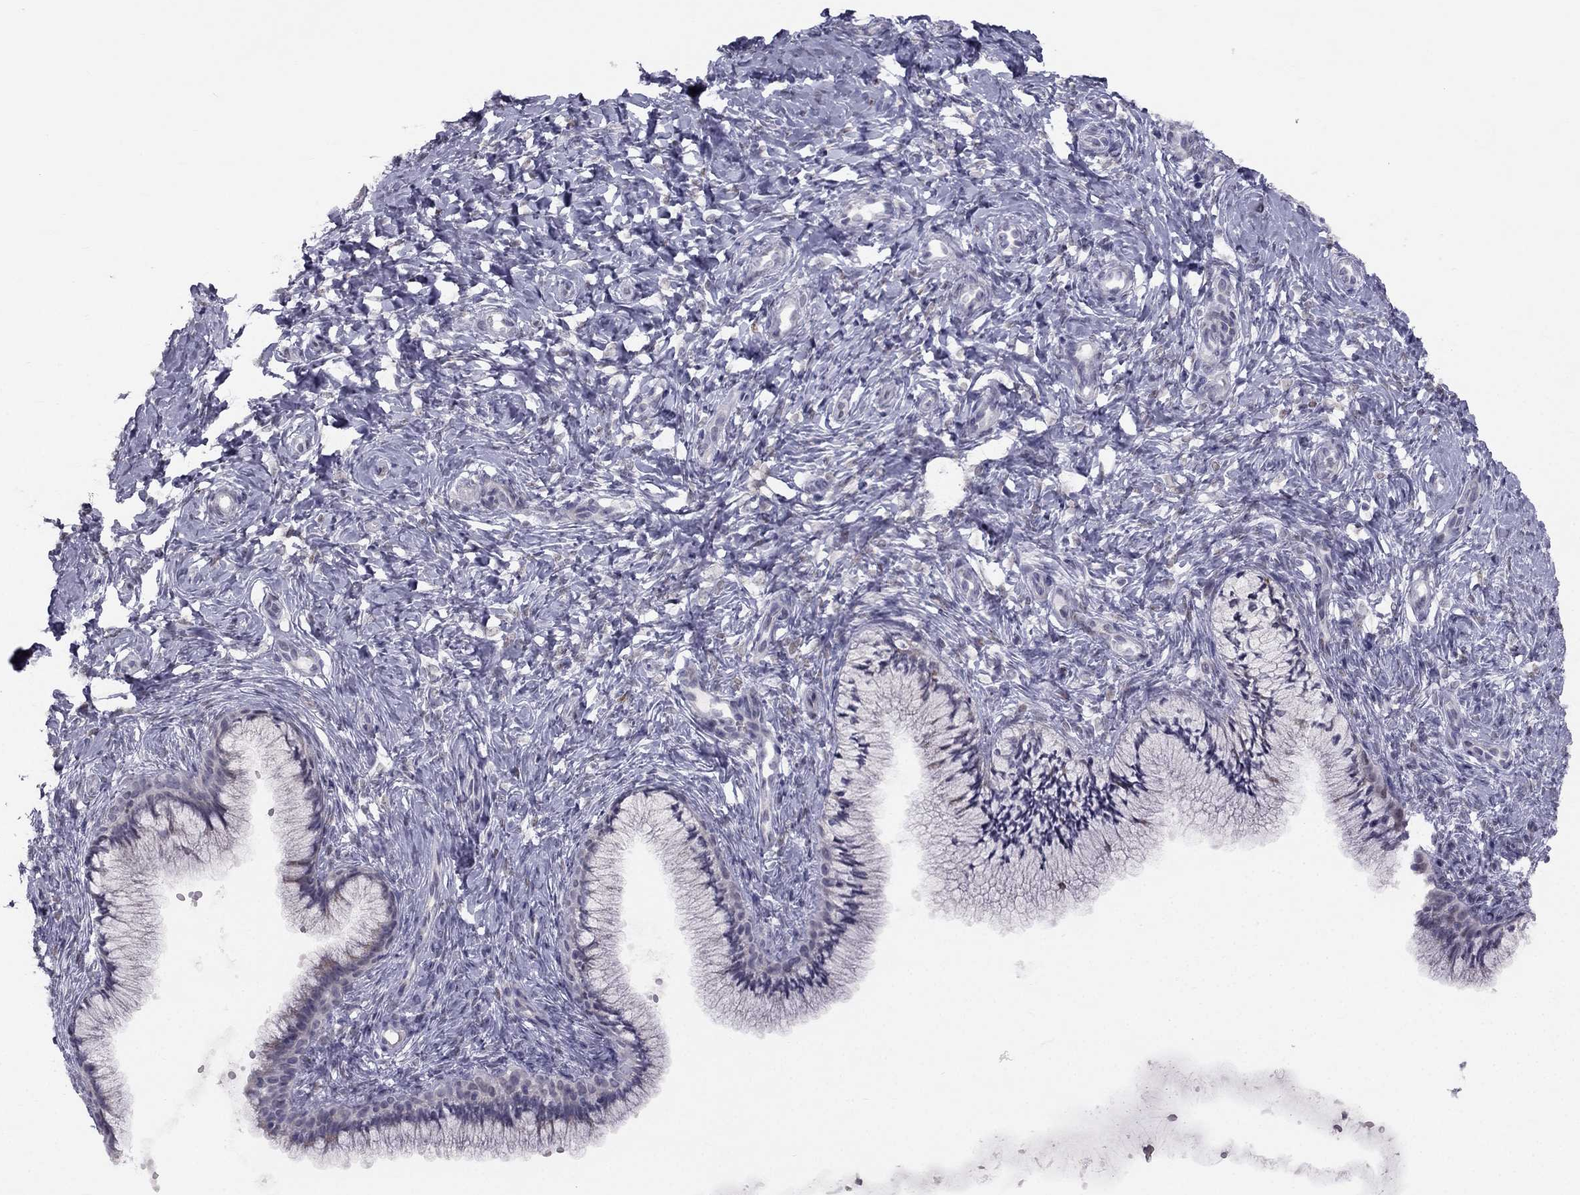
{"staining": {"intensity": "negative", "quantity": "none", "location": "none"}, "tissue": "cervix", "cell_type": "Glandular cells", "image_type": "normal", "snomed": [{"axis": "morphology", "description": "Normal tissue, NOS"}, {"axis": "topography", "description": "Cervix"}], "caption": "Cervix stained for a protein using immunohistochemistry (IHC) demonstrates no expression glandular cells.", "gene": "TRPS1", "patient": {"sex": "female", "age": 37}}